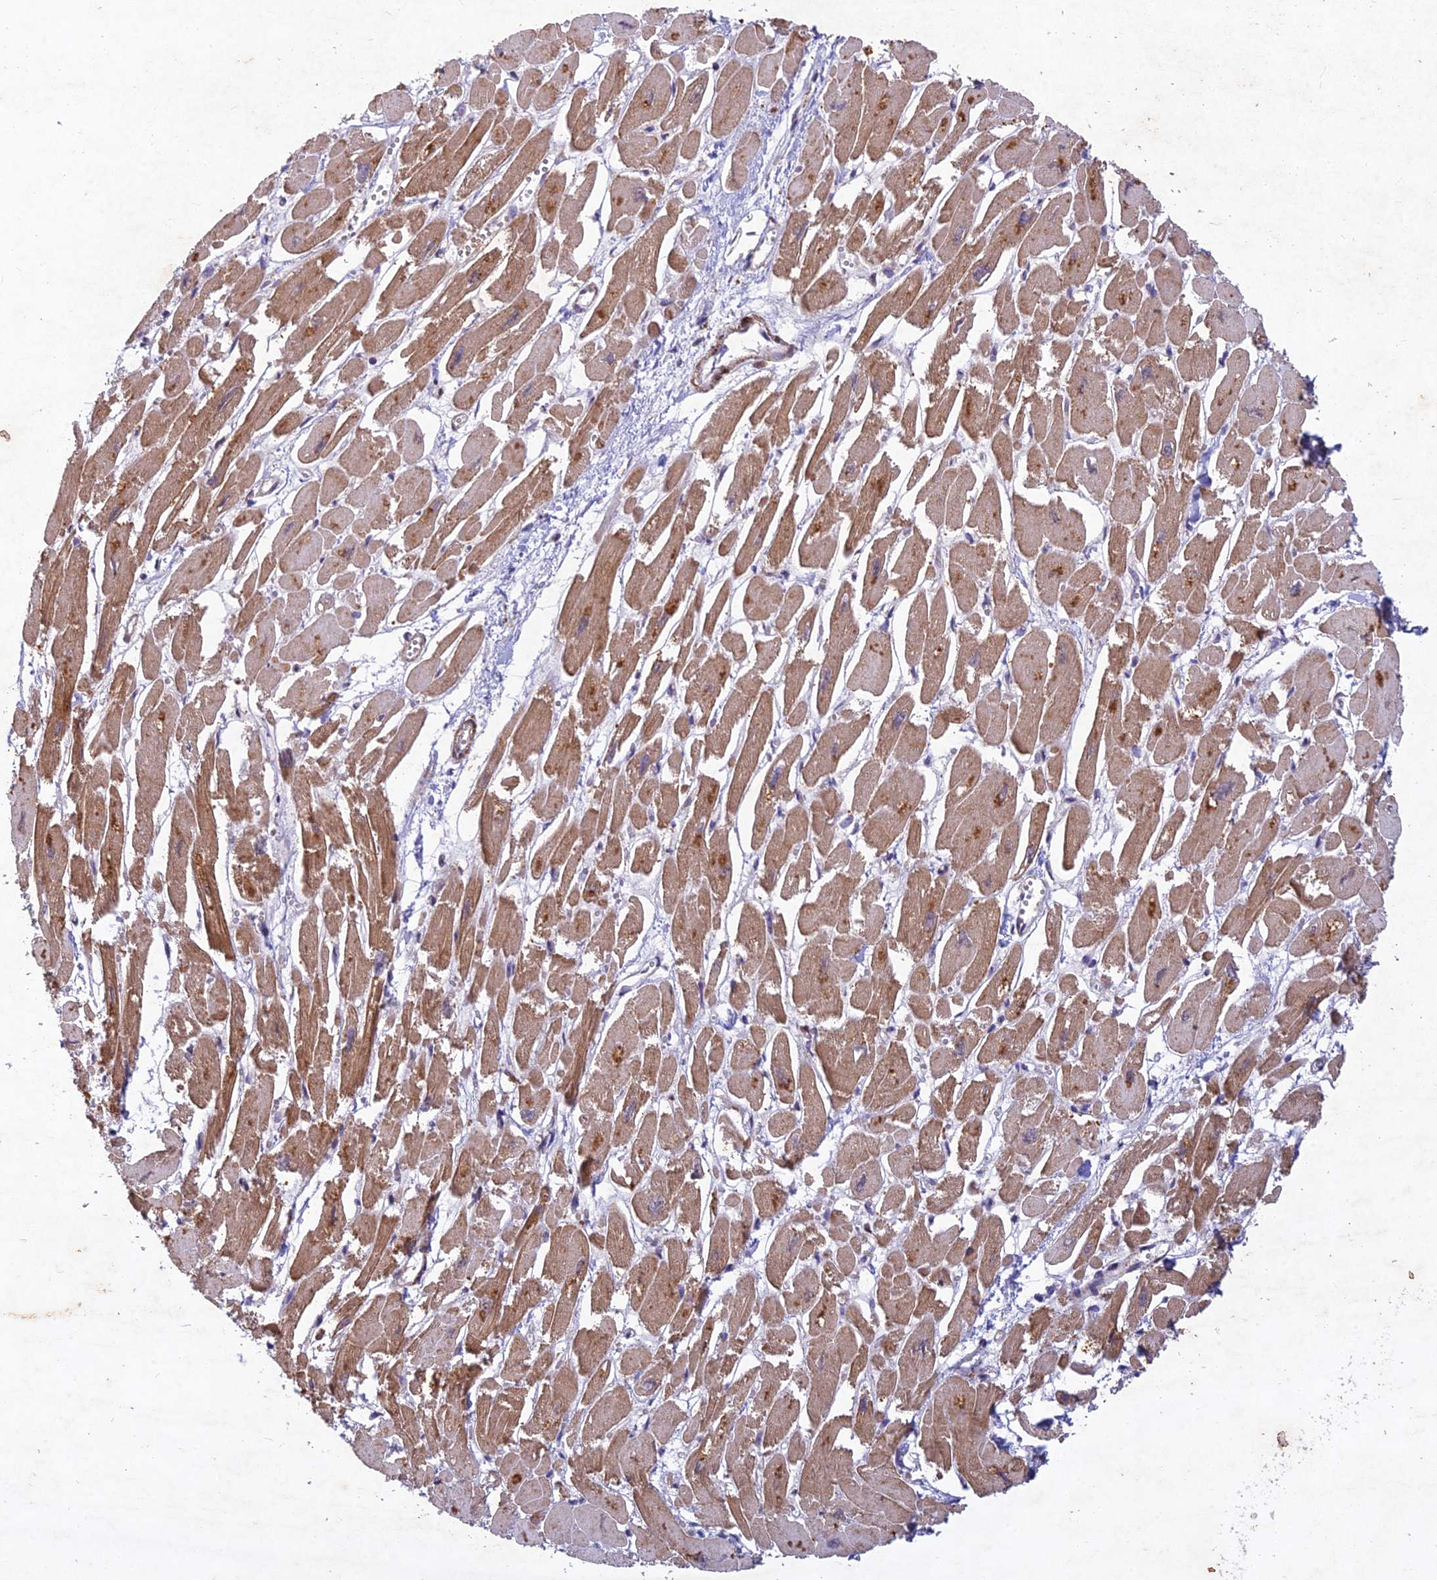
{"staining": {"intensity": "moderate", "quantity": ">75%", "location": "cytoplasmic/membranous"}, "tissue": "heart muscle", "cell_type": "Cardiomyocytes", "image_type": "normal", "snomed": [{"axis": "morphology", "description": "Normal tissue, NOS"}, {"axis": "topography", "description": "Heart"}], "caption": "Immunohistochemical staining of unremarkable human heart muscle shows medium levels of moderate cytoplasmic/membranous expression in about >75% of cardiomyocytes.", "gene": "RELCH", "patient": {"sex": "male", "age": 54}}